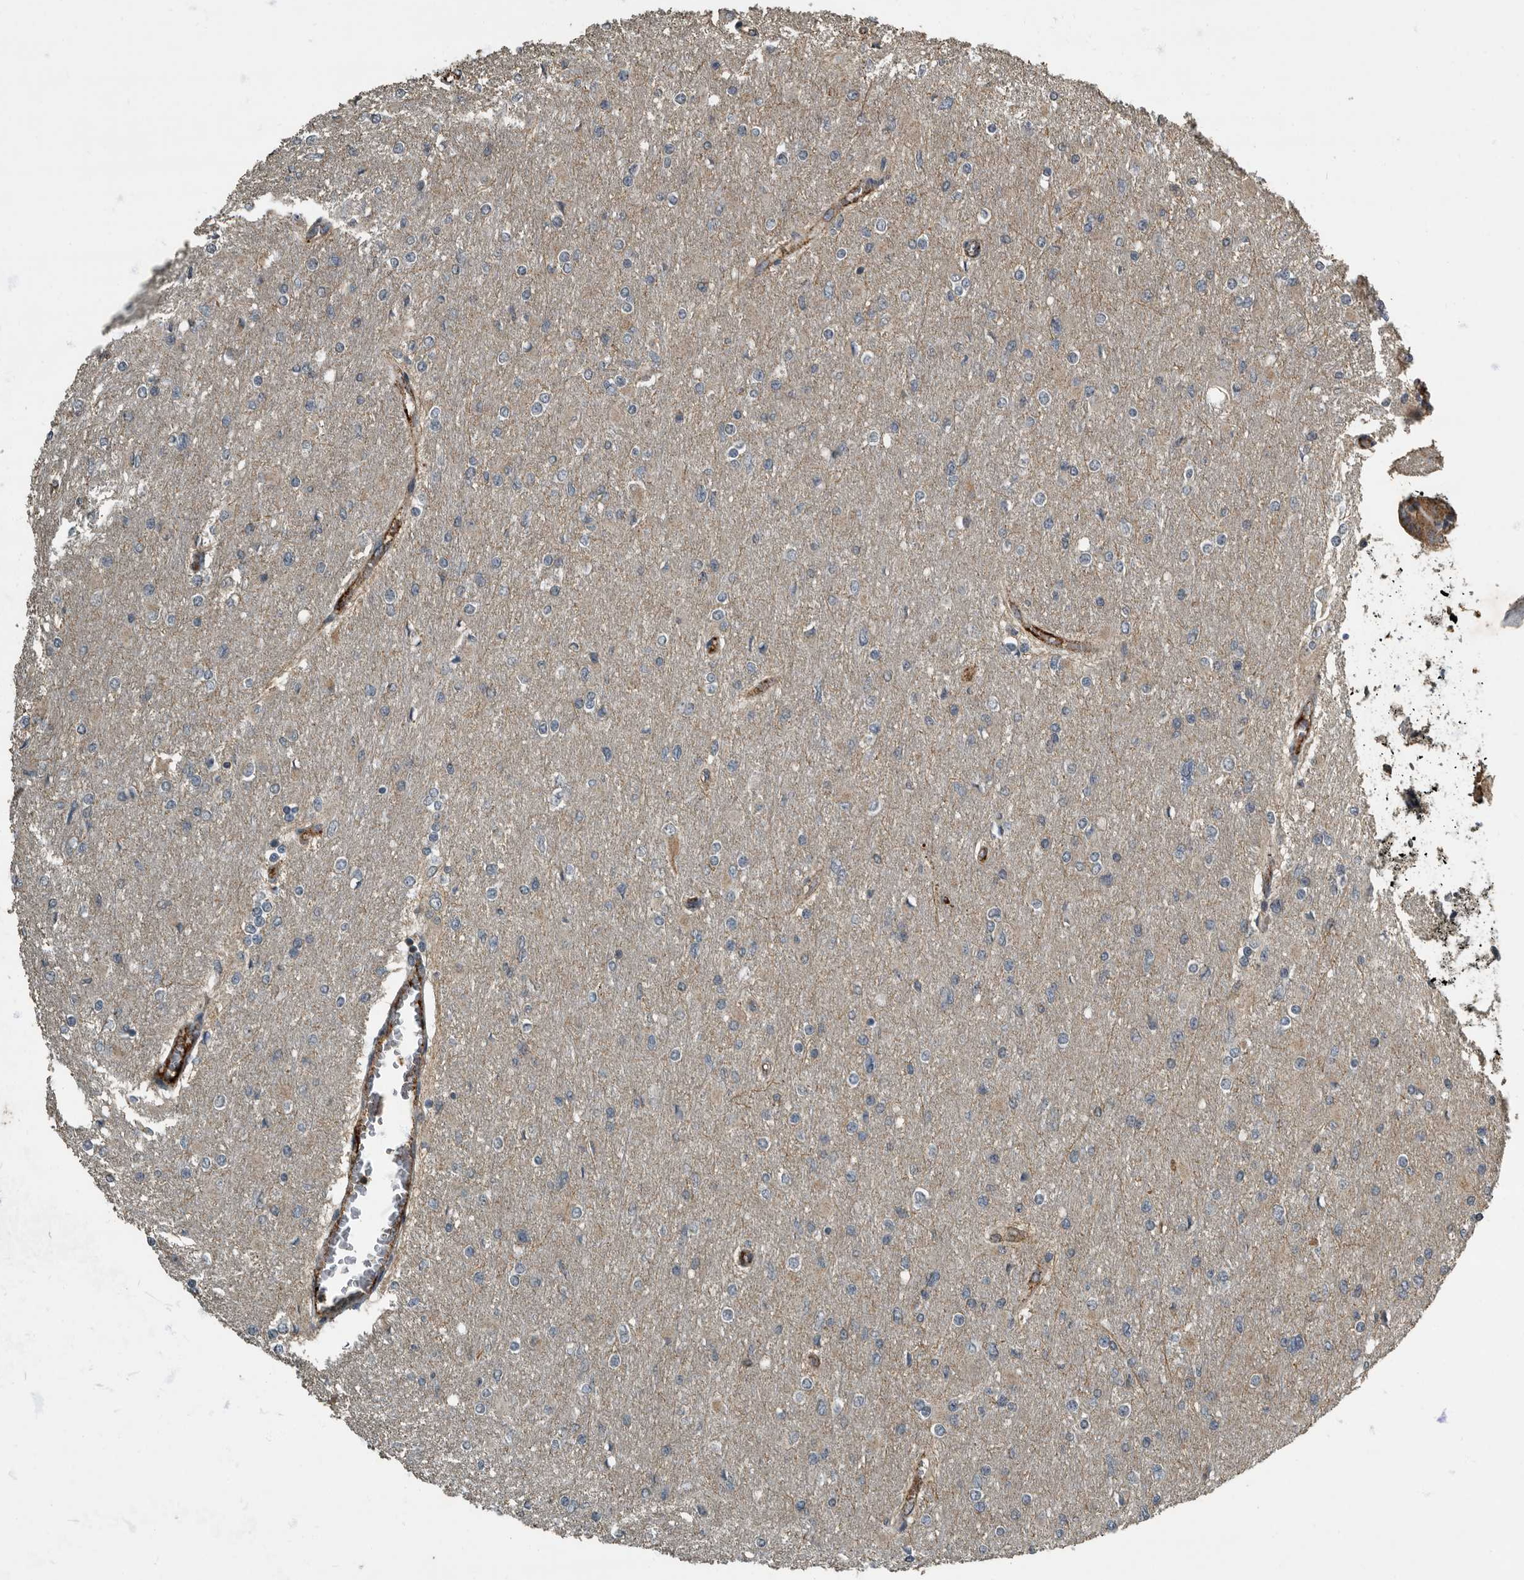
{"staining": {"intensity": "negative", "quantity": "none", "location": "none"}, "tissue": "glioma", "cell_type": "Tumor cells", "image_type": "cancer", "snomed": [{"axis": "morphology", "description": "Glioma, malignant, High grade"}, {"axis": "topography", "description": "Cerebral cortex"}], "caption": "High magnification brightfield microscopy of malignant high-grade glioma stained with DAB (3,3'-diaminobenzidine) (brown) and counterstained with hematoxylin (blue): tumor cells show no significant positivity.", "gene": "IL15RA", "patient": {"sex": "female", "age": 36}}